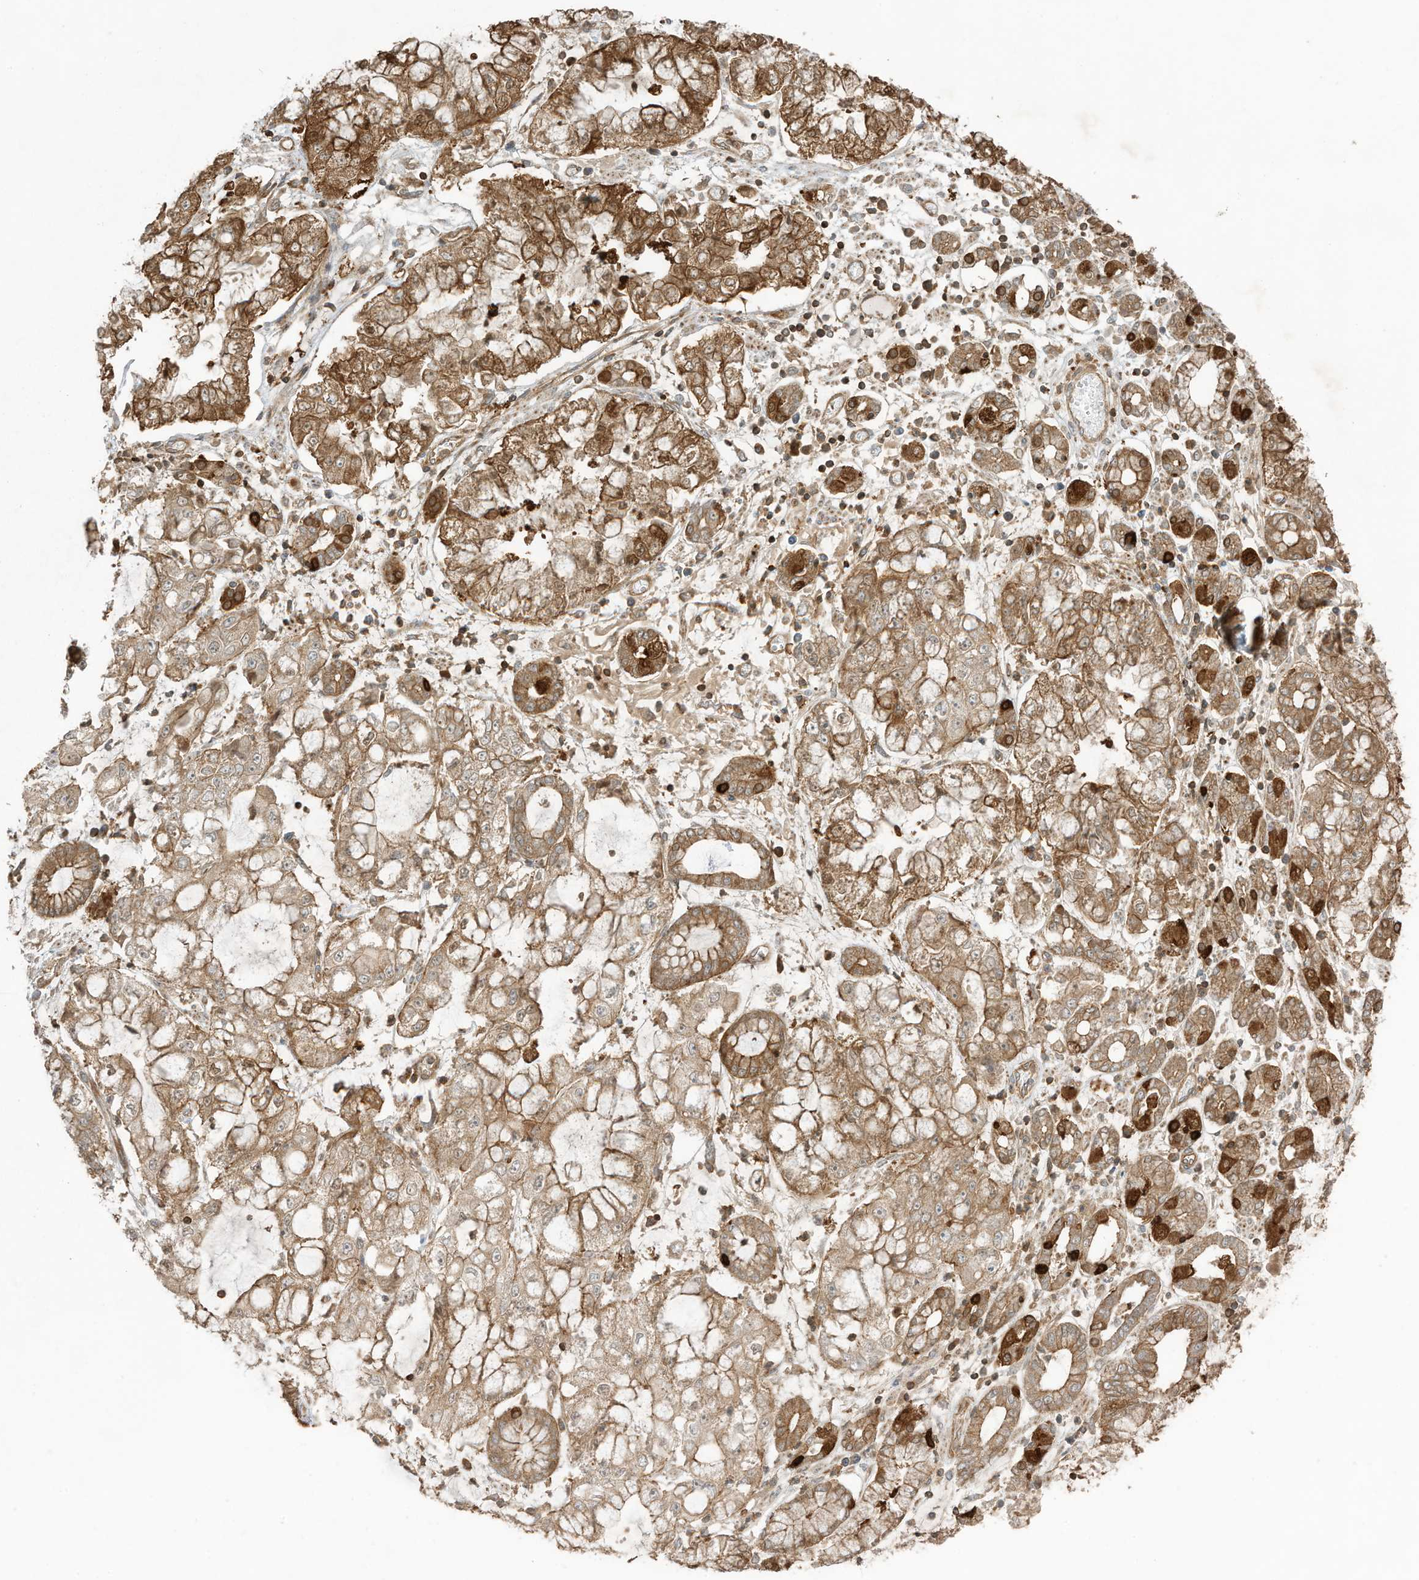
{"staining": {"intensity": "moderate", "quantity": ">75%", "location": "cytoplasmic/membranous"}, "tissue": "stomach cancer", "cell_type": "Tumor cells", "image_type": "cancer", "snomed": [{"axis": "morphology", "description": "Adenocarcinoma, NOS"}, {"axis": "topography", "description": "Stomach"}], "caption": "Tumor cells exhibit medium levels of moderate cytoplasmic/membranous staining in approximately >75% of cells in stomach cancer (adenocarcinoma).", "gene": "SLC25A12", "patient": {"sex": "male", "age": 76}}